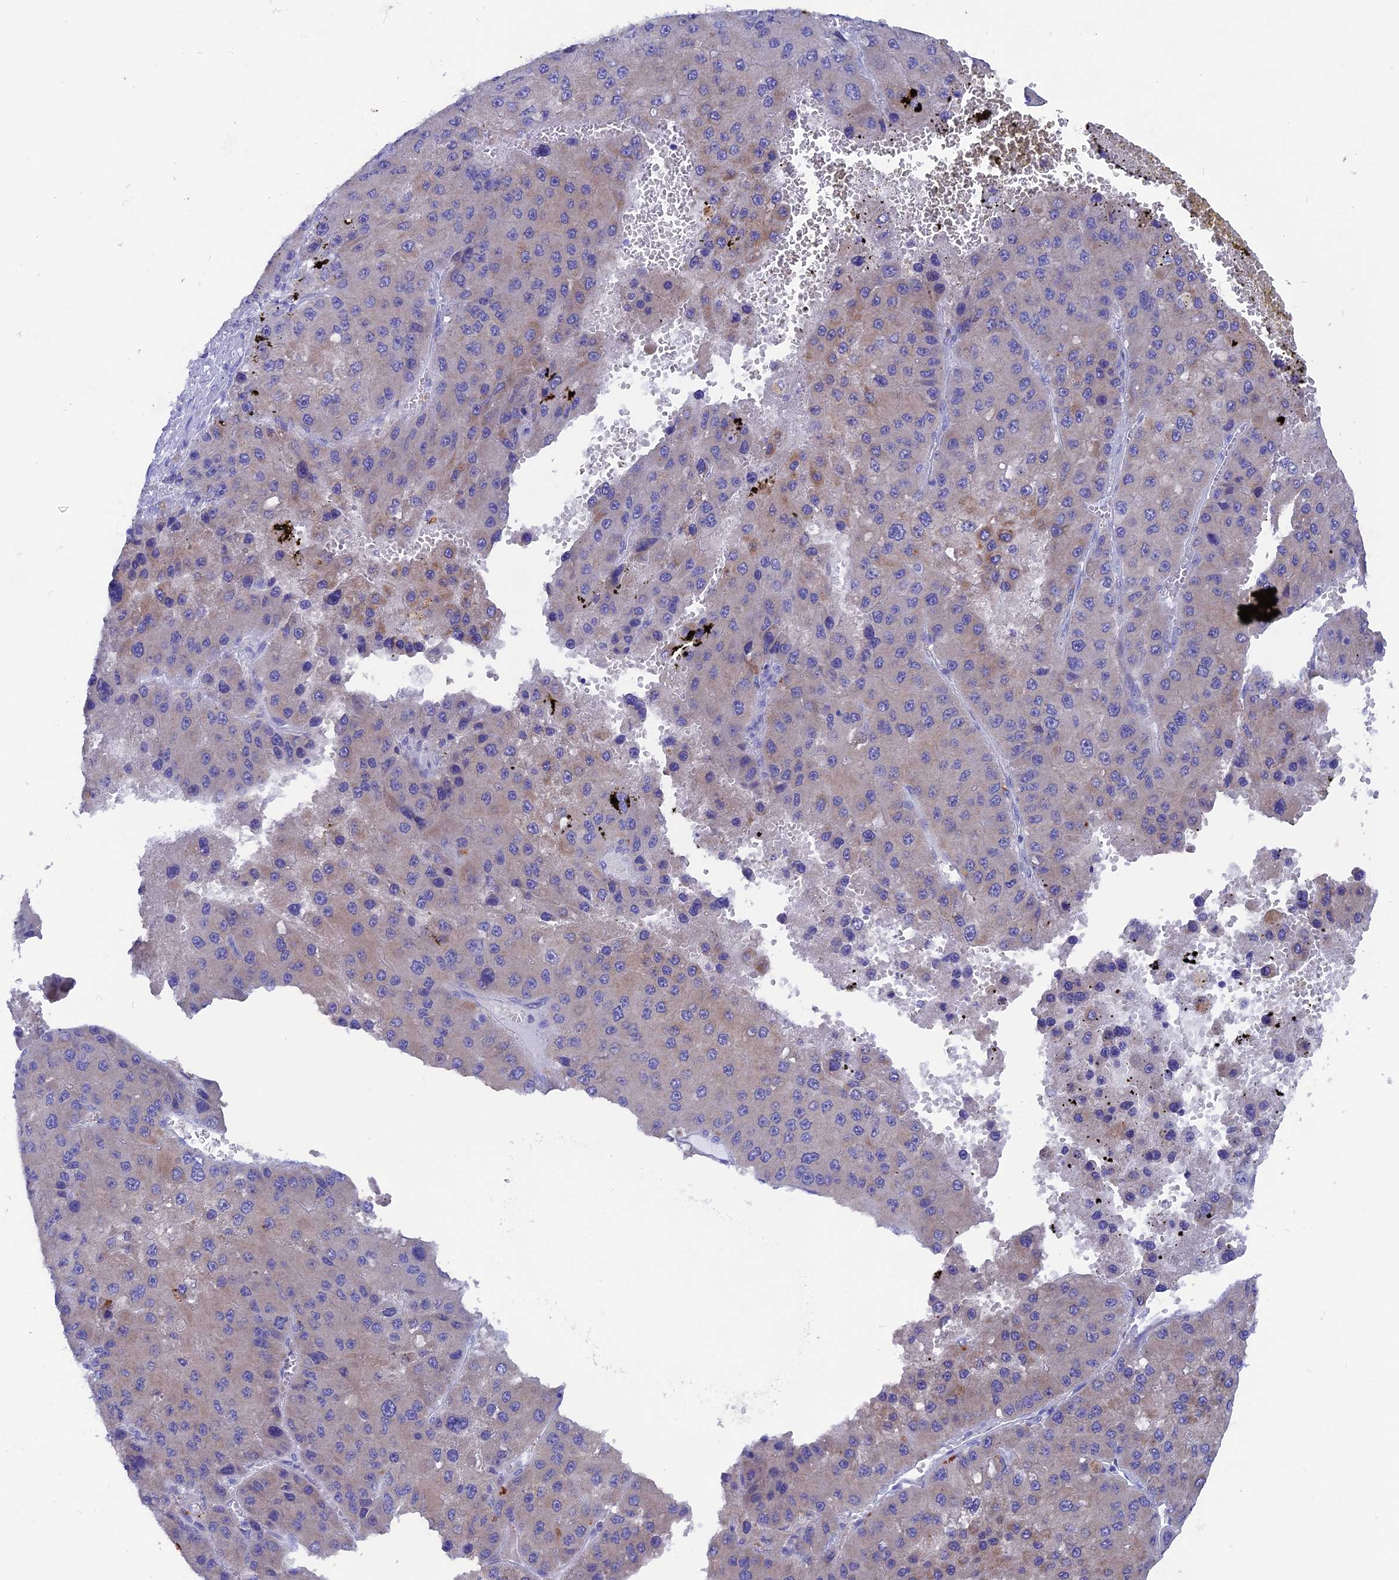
{"staining": {"intensity": "weak", "quantity": "25%-75%", "location": "cytoplasmic/membranous"}, "tissue": "liver cancer", "cell_type": "Tumor cells", "image_type": "cancer", "snomed": [{"axis": "morphology", "description": "Carcinoma, Hepatocellular, NOS"}, {"axis": "topography", "description": "Liver"}], "caption": "Liver cancer (hepatocellular carcinoma) was stained to show a protein in brown. There is low levels of weak cytoplasmic/membranous expression in approximately 25%-75% of tumor cells.", "gene": "AK4", "patient": {"sex": "female", "age": 73}}